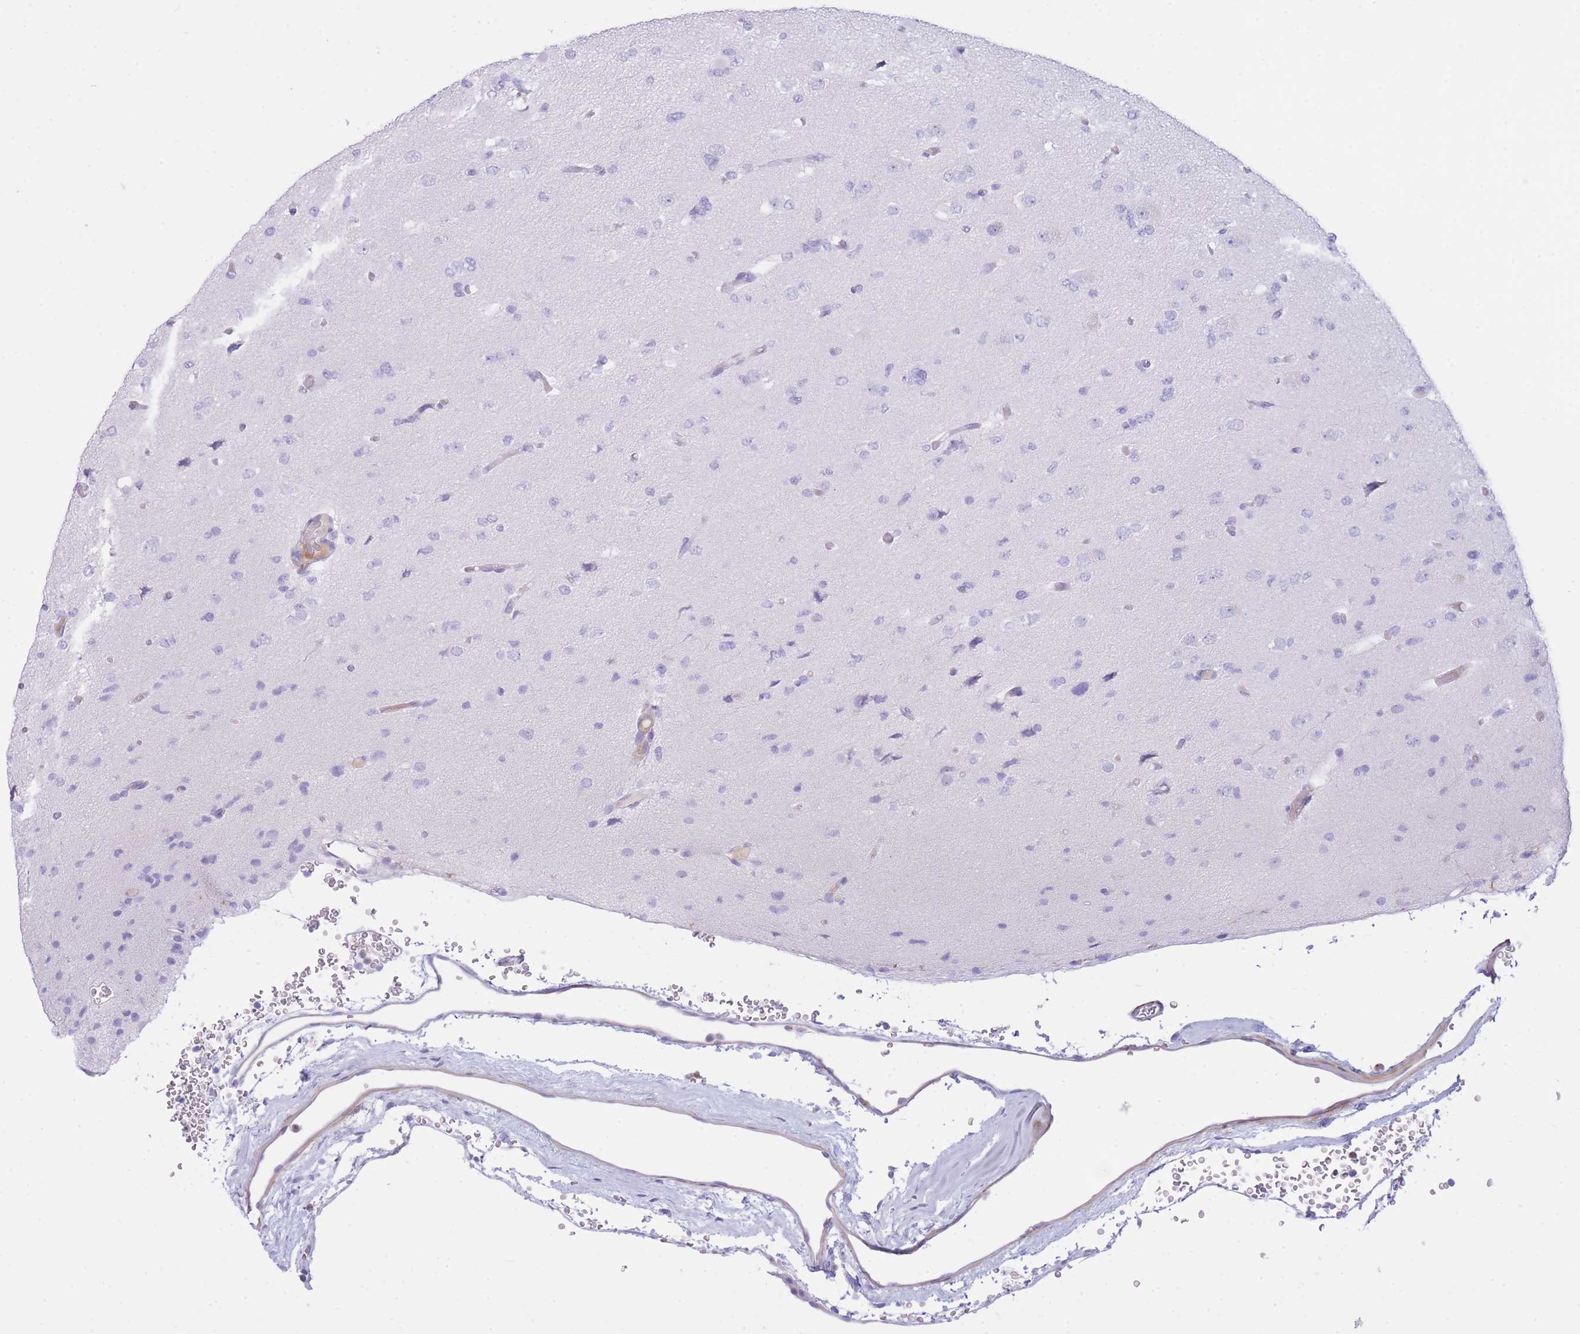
{"staining": {"intensity": "negative", "quantity": "none", "location": "none"}, "tissue": "glioma", "cell_type": "Tumor cells", "image_type": "cancer", "snomed": [{"axis": "morphology", "description": "Glioma, malignant, Low grade"}, {"axis": "topography", "description": "Brain"}], "caption": "Glioma was stained to show a protein in brown. There is no significant expression in tumor cells.", "gene": "PLBD1", "patient": {"sex": "female", "age": 22}}